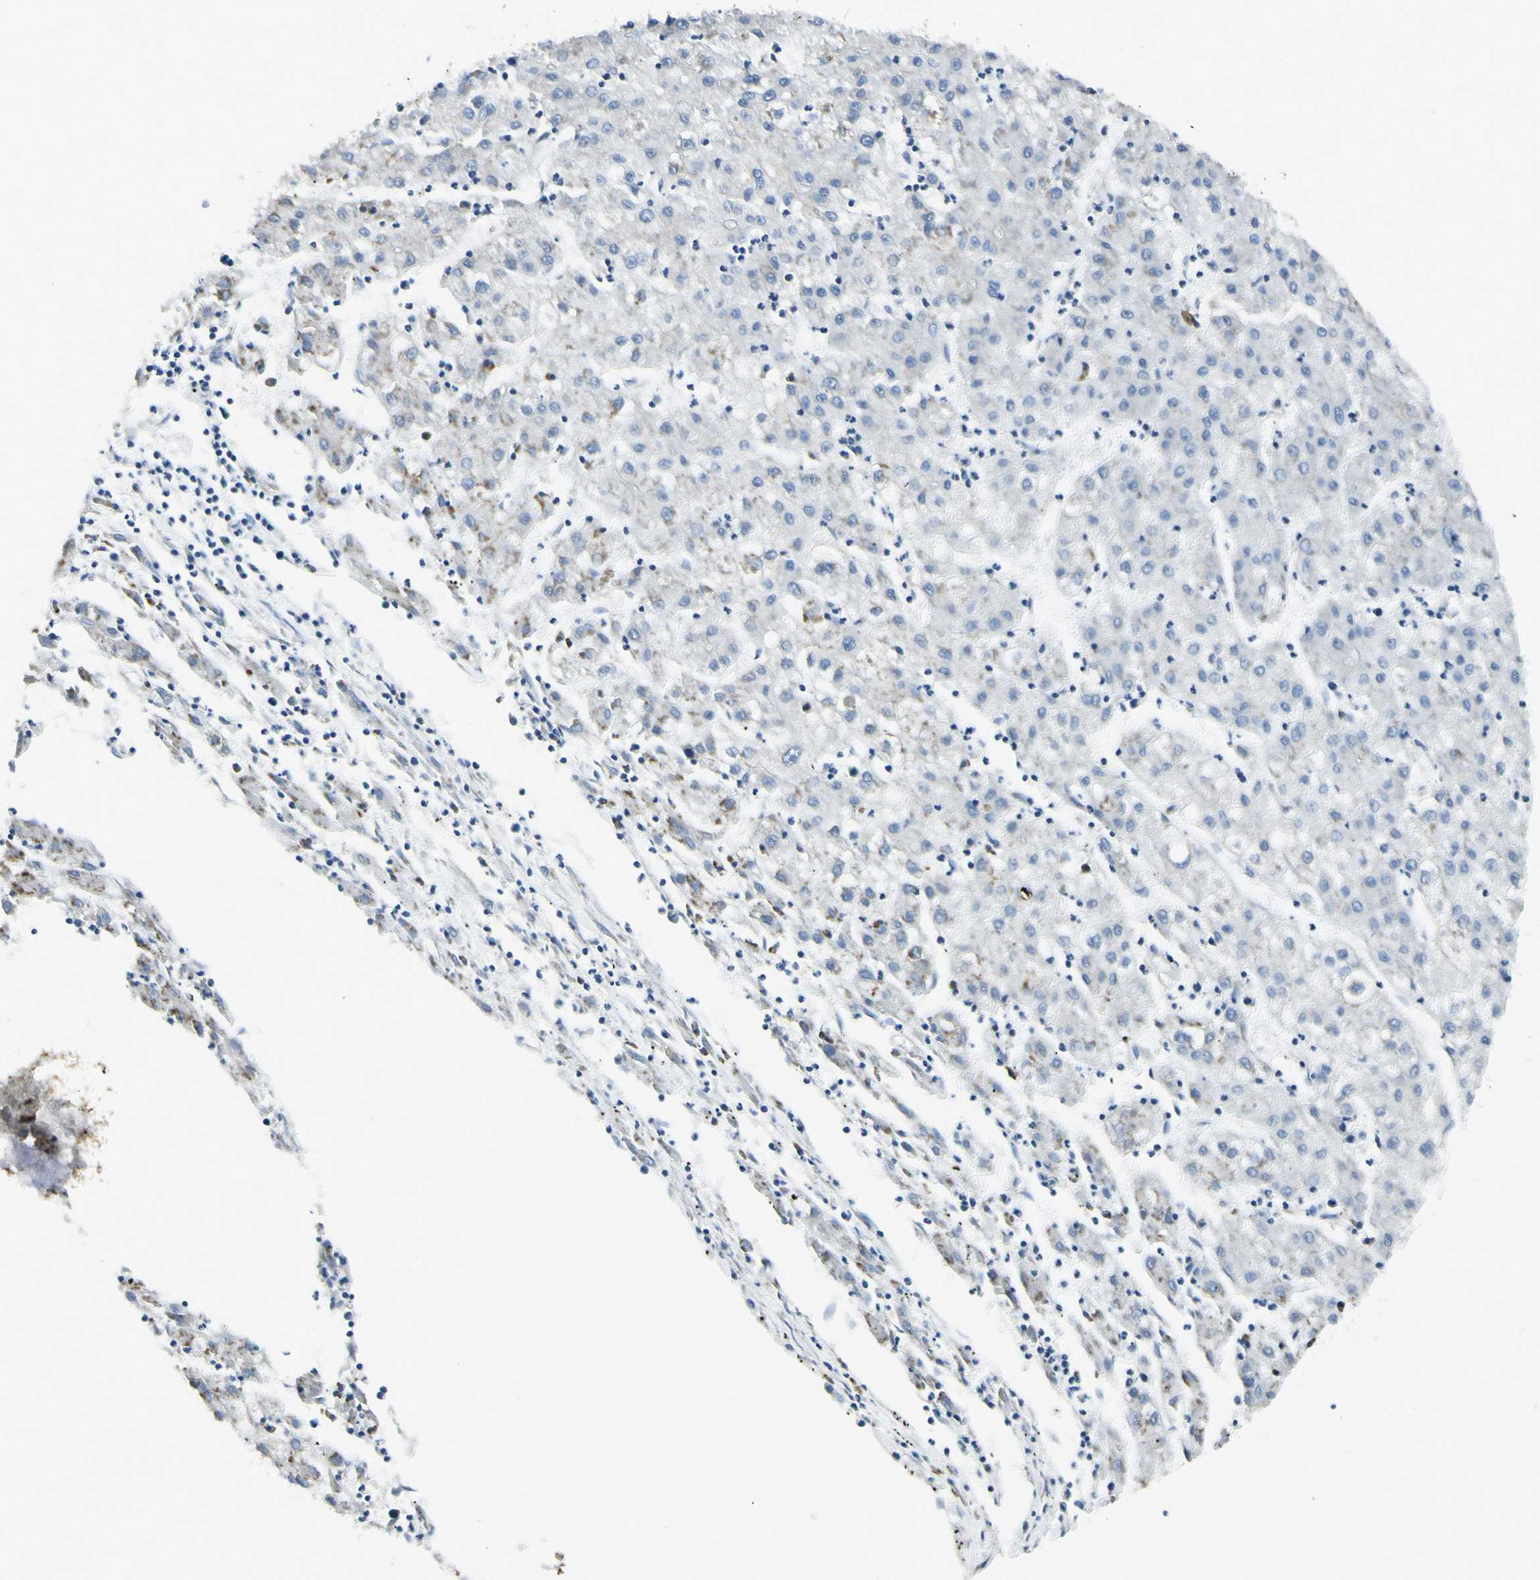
{"staining": {"intensity": "negative", "quantity": "none", "location": "none"}, "tissue": "liver cancer", "cell_type": "Tumor cells", "image_type": "cancer", "snomed": [{"axis": "morphology", "description": "Carcinoma, Hepatocellular, NOS"}, {"axis": "topography", "description": "Liver"}], "caption": "Immunohistochemistry (IHC) of human liver cancer shows no staining in tumor cells.", "gene": "NPDC1", "patient": {"sex": "male", "age": 72}}